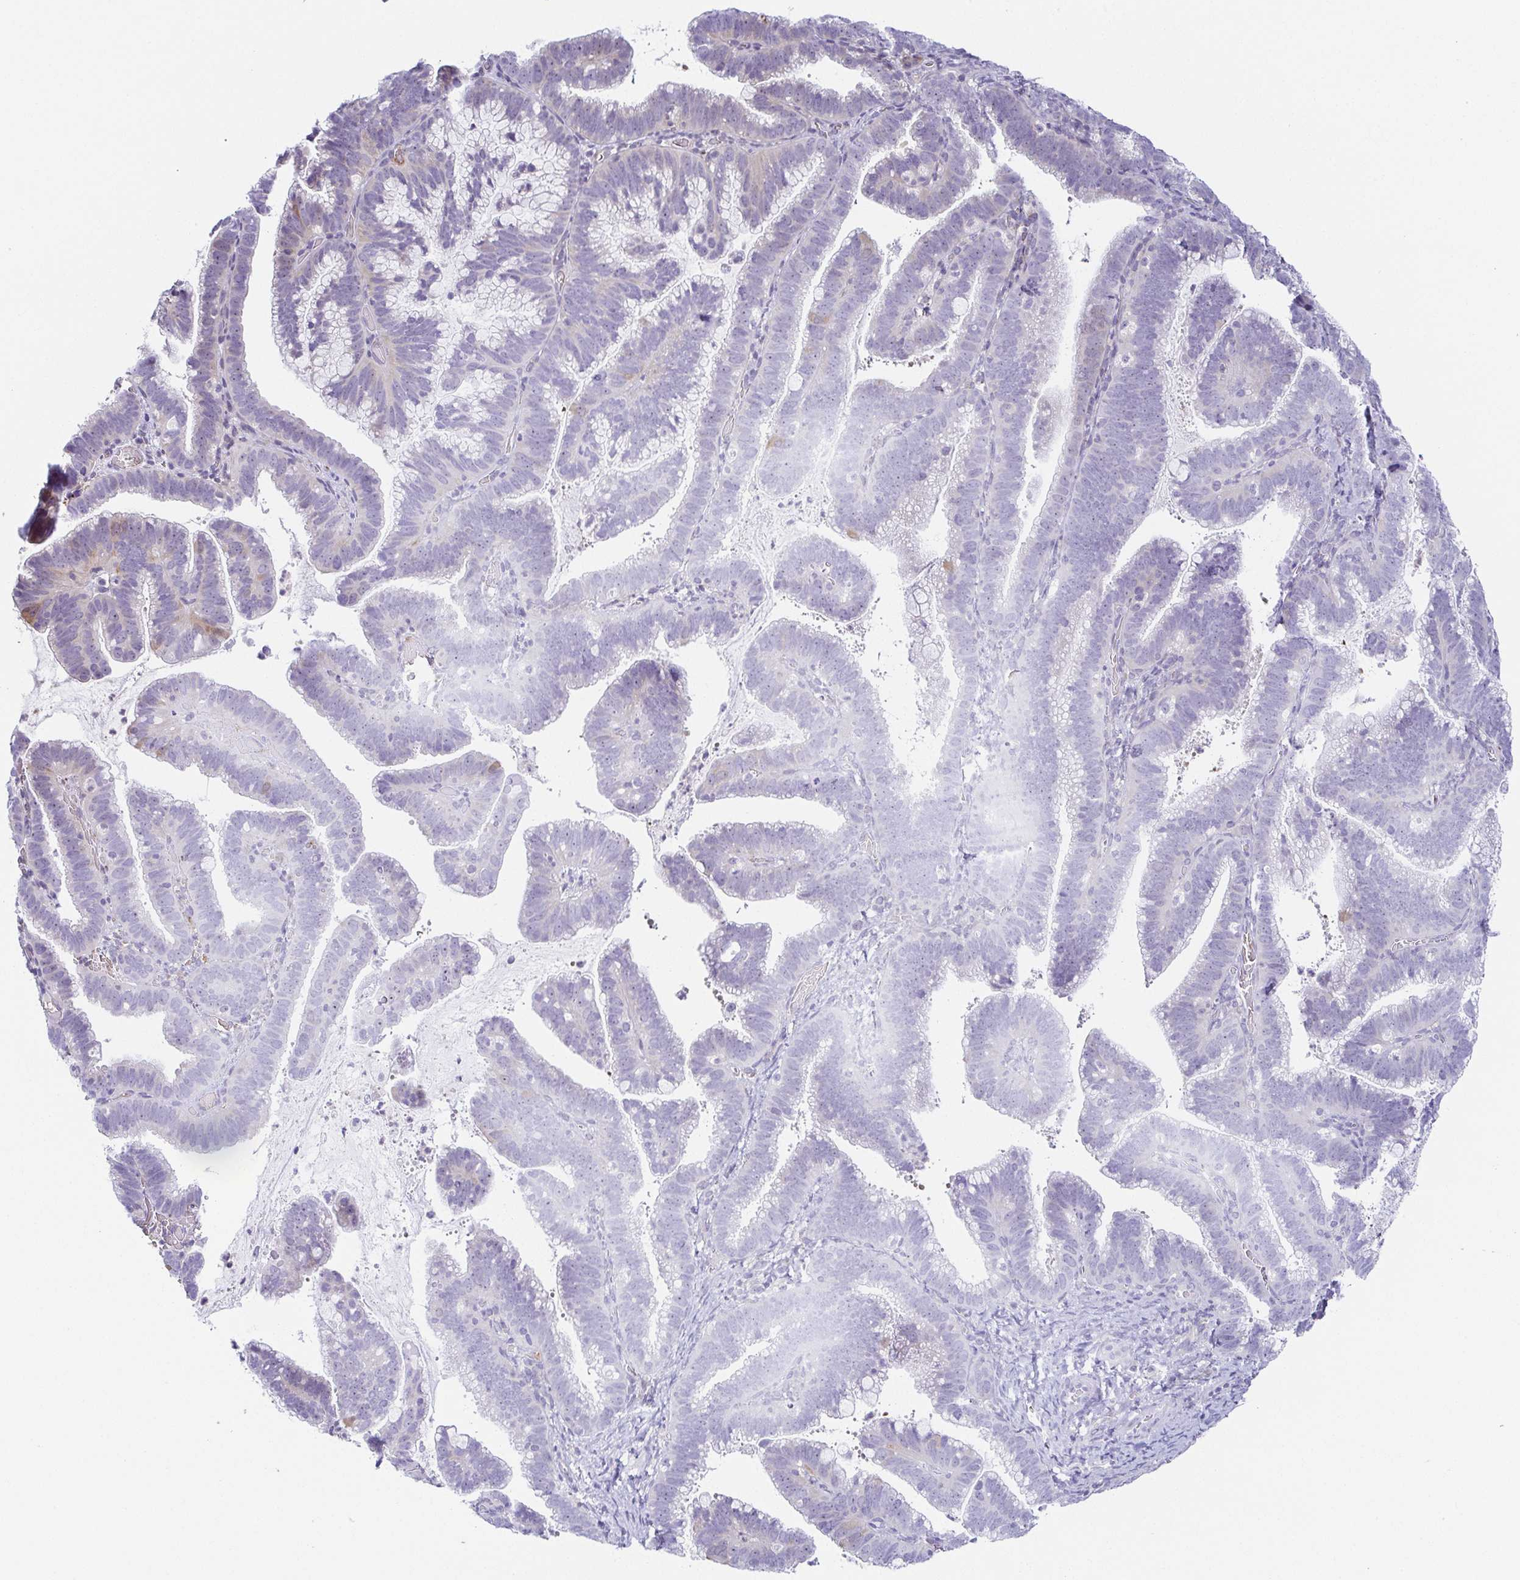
{"staining": {"intensity": "negative", "quantity": "none", "location": "none"}, "tissue": "cervical cancer", "cell_type": "Tumor cells", "image_type": "cancer", "snomed": [{"axis": "morphology", "description": "Adenocarcinoma, NOS"}, {"axis": "topography", "description": "Cervix"}], "caption": "An immunohistochemistry (IHC) photomicrograph of adenocarcinoma (cervical) is shown. There is no staining in tumor cells of adenocarcinoma (cervical). Brightfield microscopy of immunohistochemistry stained with DAB (3,3'-diaminobenzidine) (brown) and hematoxylin (blue), captured at high magnification.", "gene": "FAM162B", "patient": {"sex": "female", "age": 61}}